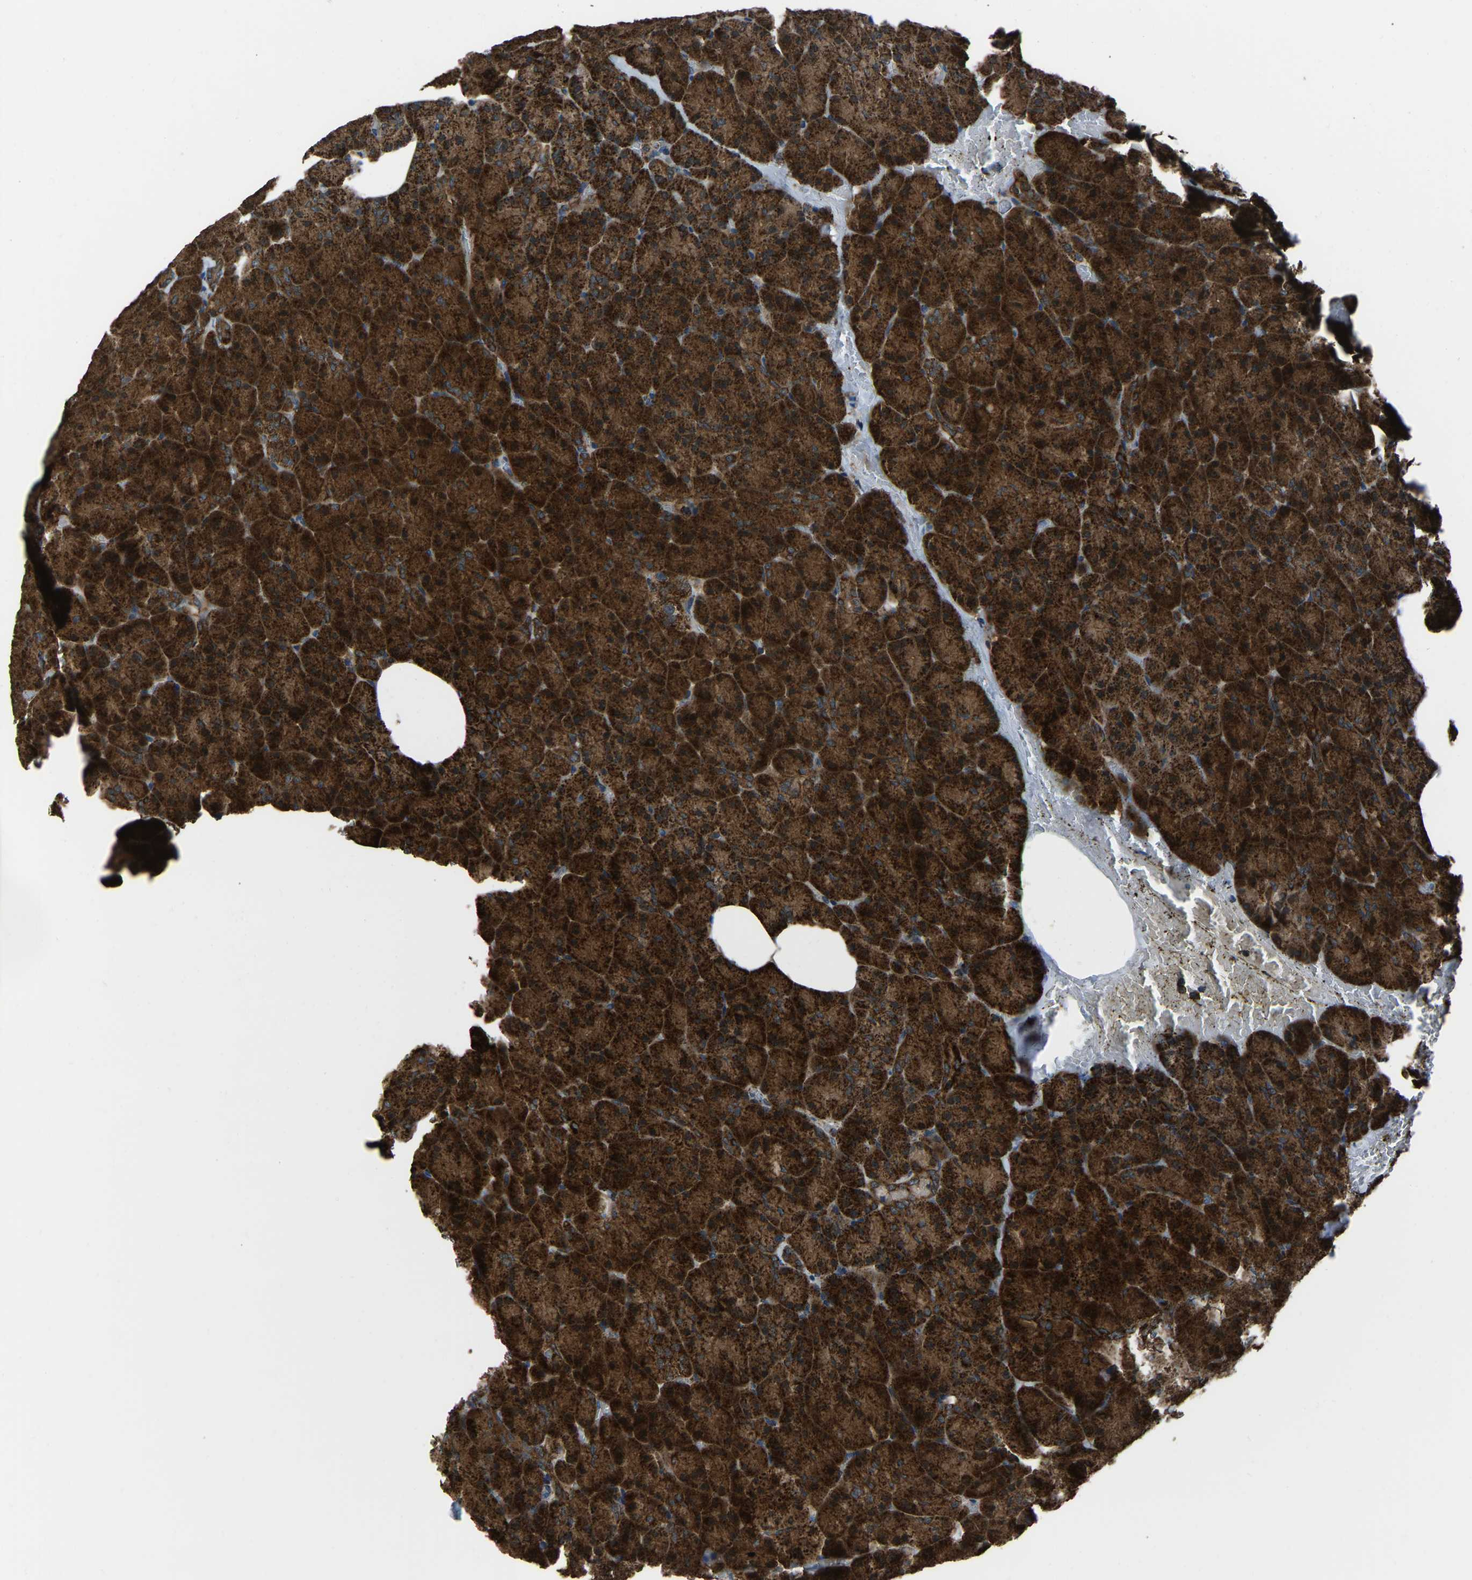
{"staining": {"intensity": "strong", "quantity": ">75%", "location": "cytoplasmic/membranous"}, "tissue": "pancreas", "cell_type": "Exocrine glandular cells", "image_type": "normal", "snomed": [{"axis": "morphology", "description": "Normal tissue, NOS"}, {"axis": "topography", "description": "Pancreas"}], "caption": "The photomicrograph exhibits a brown stain indicating the presence of a protein in the cytoplasmic/membranous of exocrine glandular cells in pancreas.", "gene": "AKR1A1", "patient": {"sex": "female", "age": 35}}